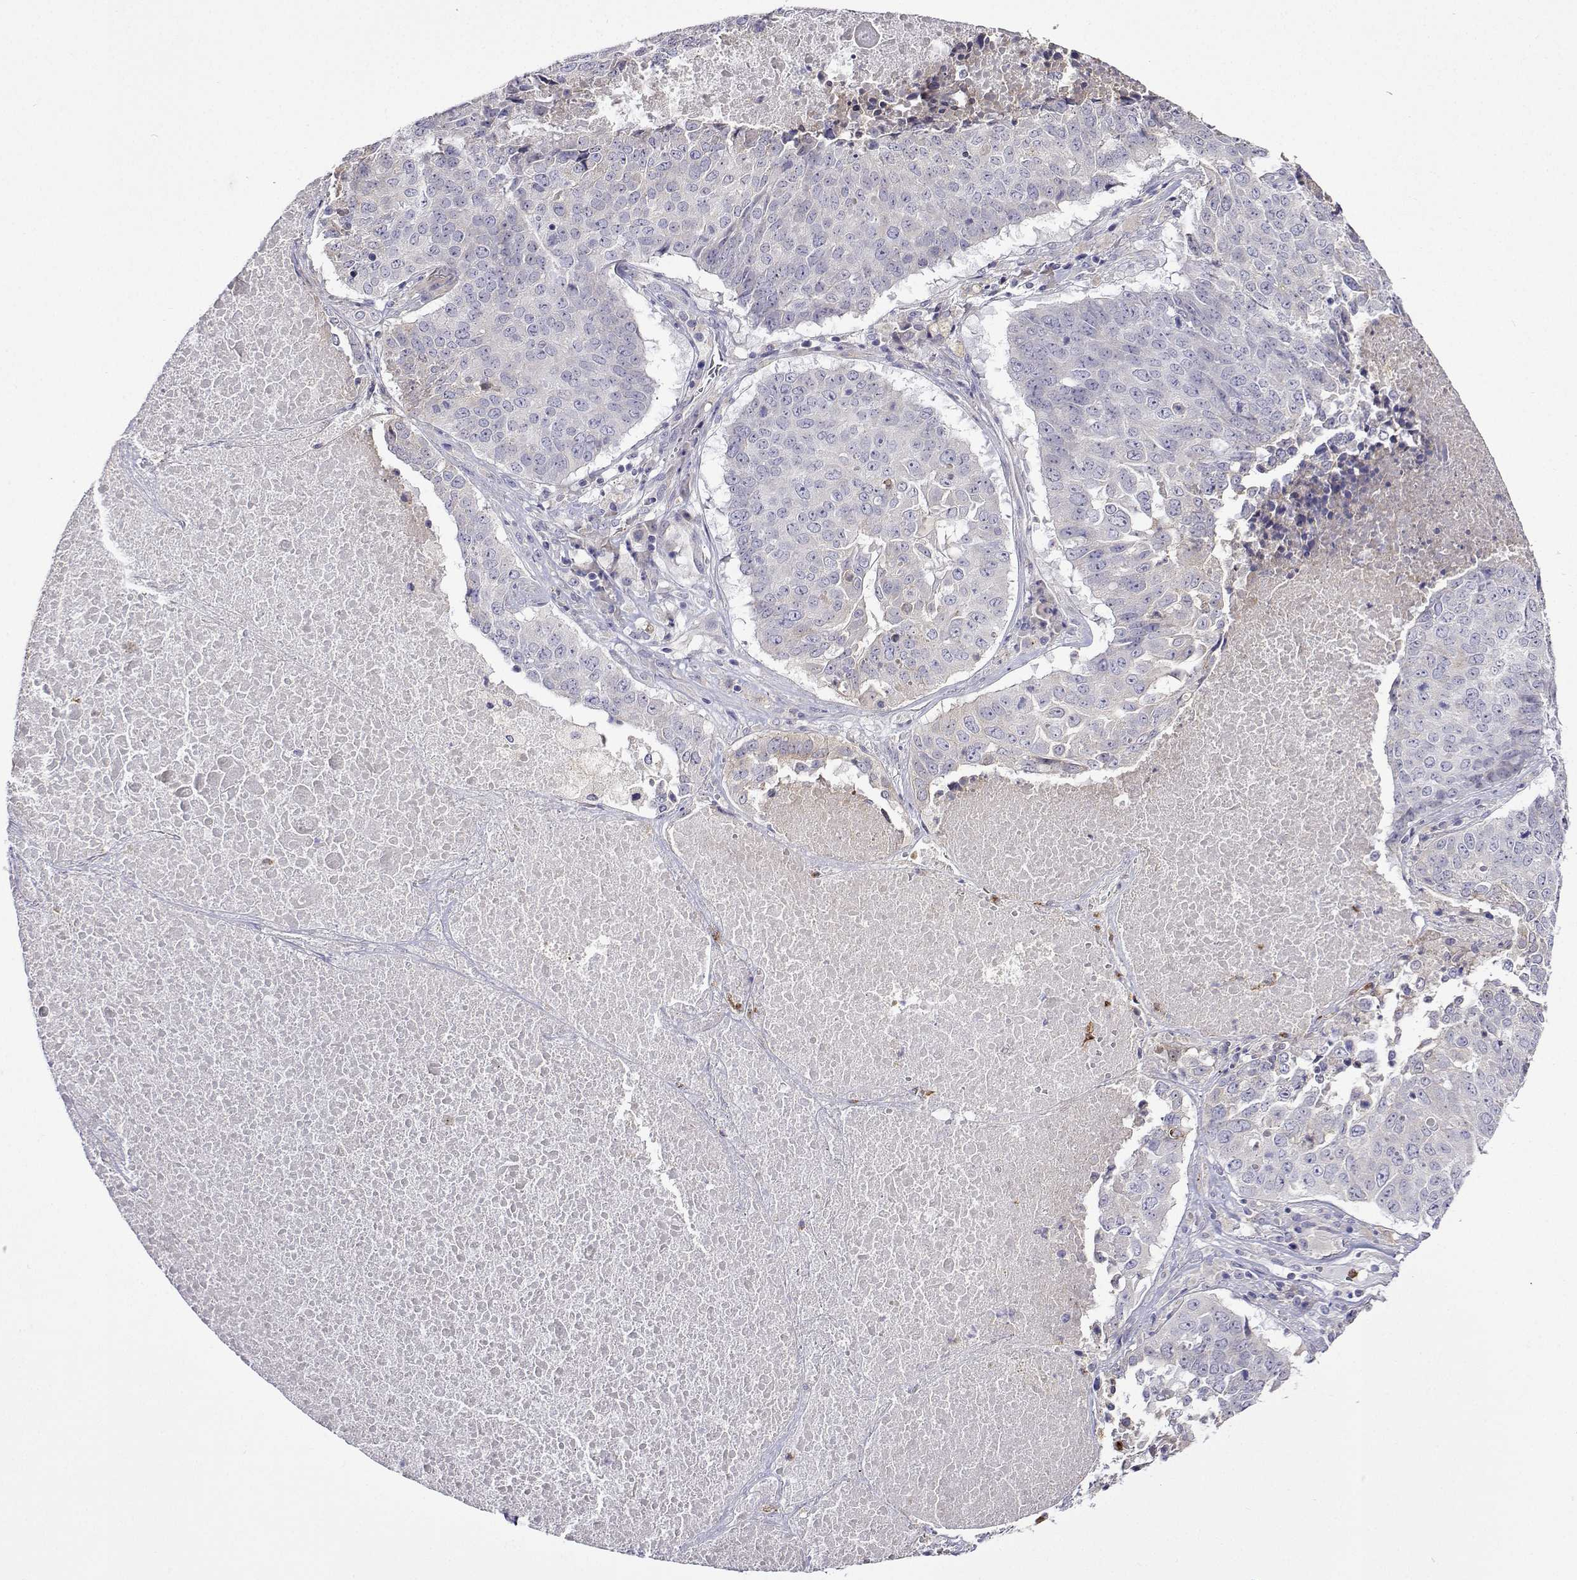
{"staining": {"intensity": "negative", "quantity": "none", "location": "none"}, "tissue": "lung cancer", "cell_type": "Tumor cells", "image_type": "cancer", "snomed": [{"axis": "morphology", "description": "Normal tissue, NOS"}, {"axis": "morphology", "description": "Squamous cell carcinoma, NOS"}, {"axis": "topography", "description": "Bronchus"}, {"axis": "topography", "description": "Lung"}], "caption": "DAB immunohistochemical staining of lung squamous cell carcinoma shows no significant staining in tumor cells. The staining is performed using DAB brown chromogen with nuclei counter-stained in using hematoxylin.", "gene": "SULT2A1", "patient": {"sex": "male", "age": 64}}